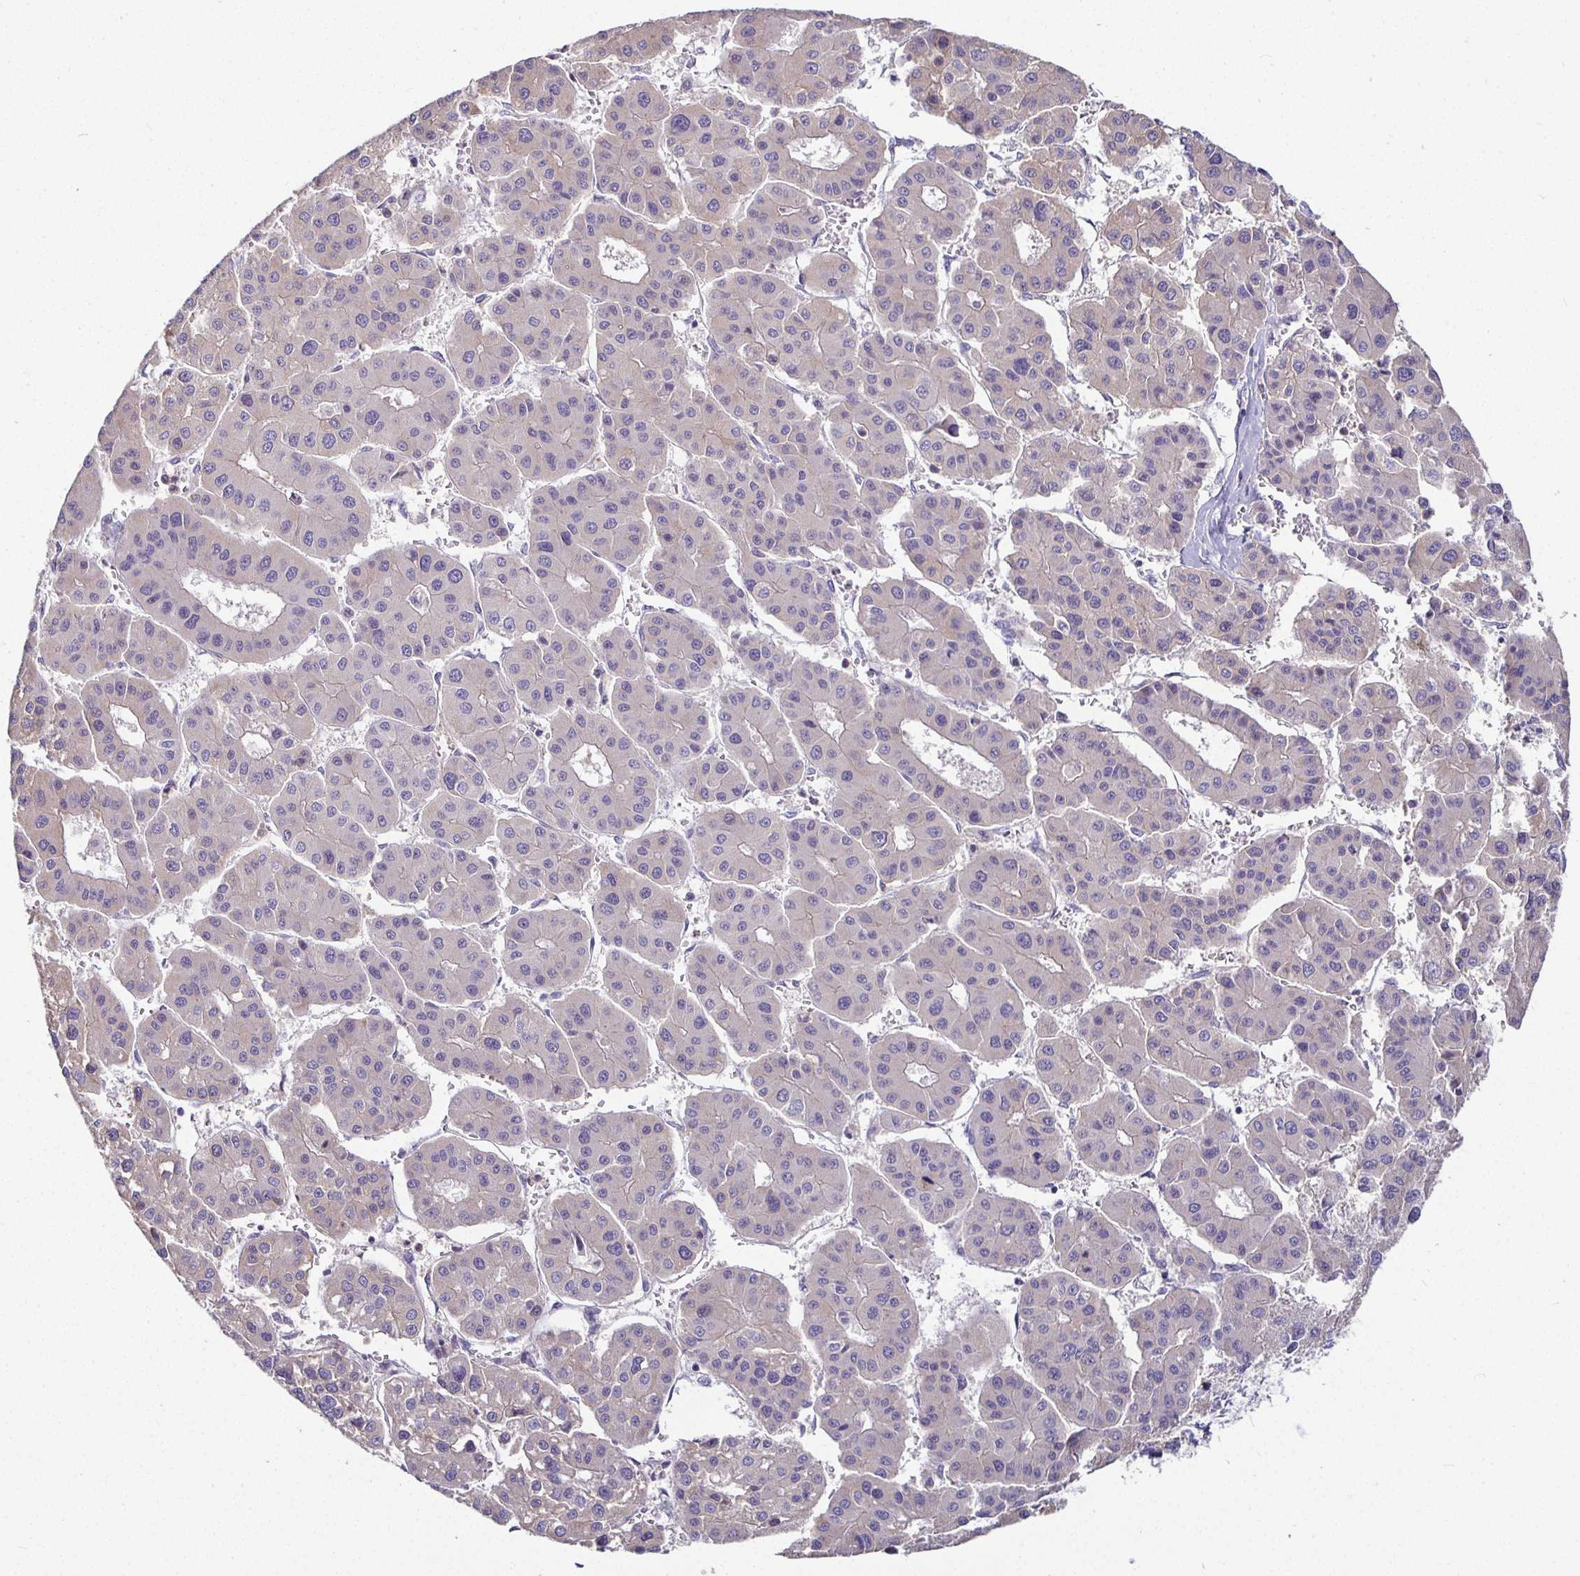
{"staining": {"intensity": "negative", "quantity": "none", "location": "none"}, "tissue": "liver cancer", "cell_type": "Tumor cells", "image_type": "cancer", "snomed": [{"axis": "morphology", "description": "Carcinoma, Hepatocellular, NOS"}, {"axis": "topography", "description": "Liver"}], "caption": "Immunohistochemistry (IHC) photomicrograph of neoplastic tissue: human liver cancer stained with DAB exhibits no significant protein expression in tumor cells.", "gene": "SIRPA", "patient": {"sex": "male", "age": 73}}